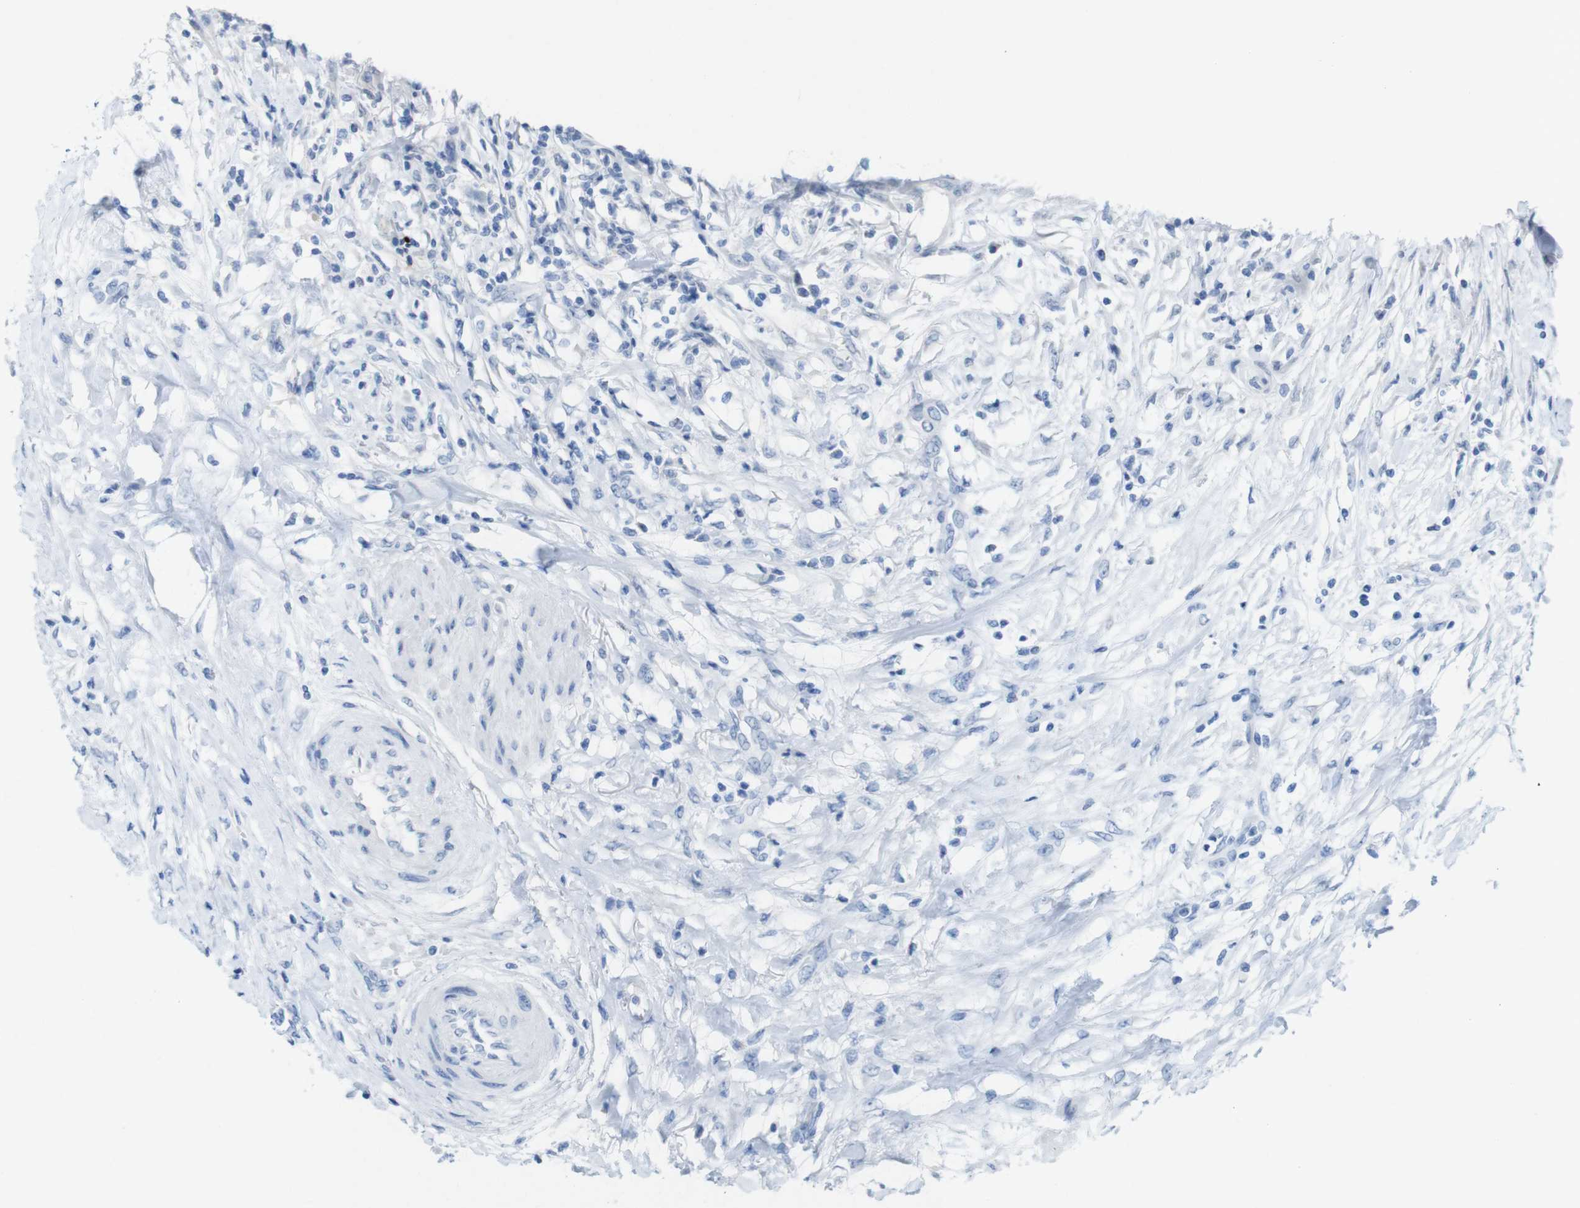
{"staining": {"intensity": "negative", "quantity": "none", "location": "none"}, "tissue": "urothelial cancer", "cell_type": "Tumor cells", "image_type": "cancer", "snomed": [{"axis": "morphology", "description": "Urothelial carcinoma, High grade"}, {"axis": "topography", "description": "Urinary bladder"}], "caption": "IHC image of neoplastic tissue: human urothelial carcinoma (high-grade) stained with DAB displays no significant protein expression in tumor cells.", "gene": "OPN1SW", "patient": {"sex": "female", "age": 56}}